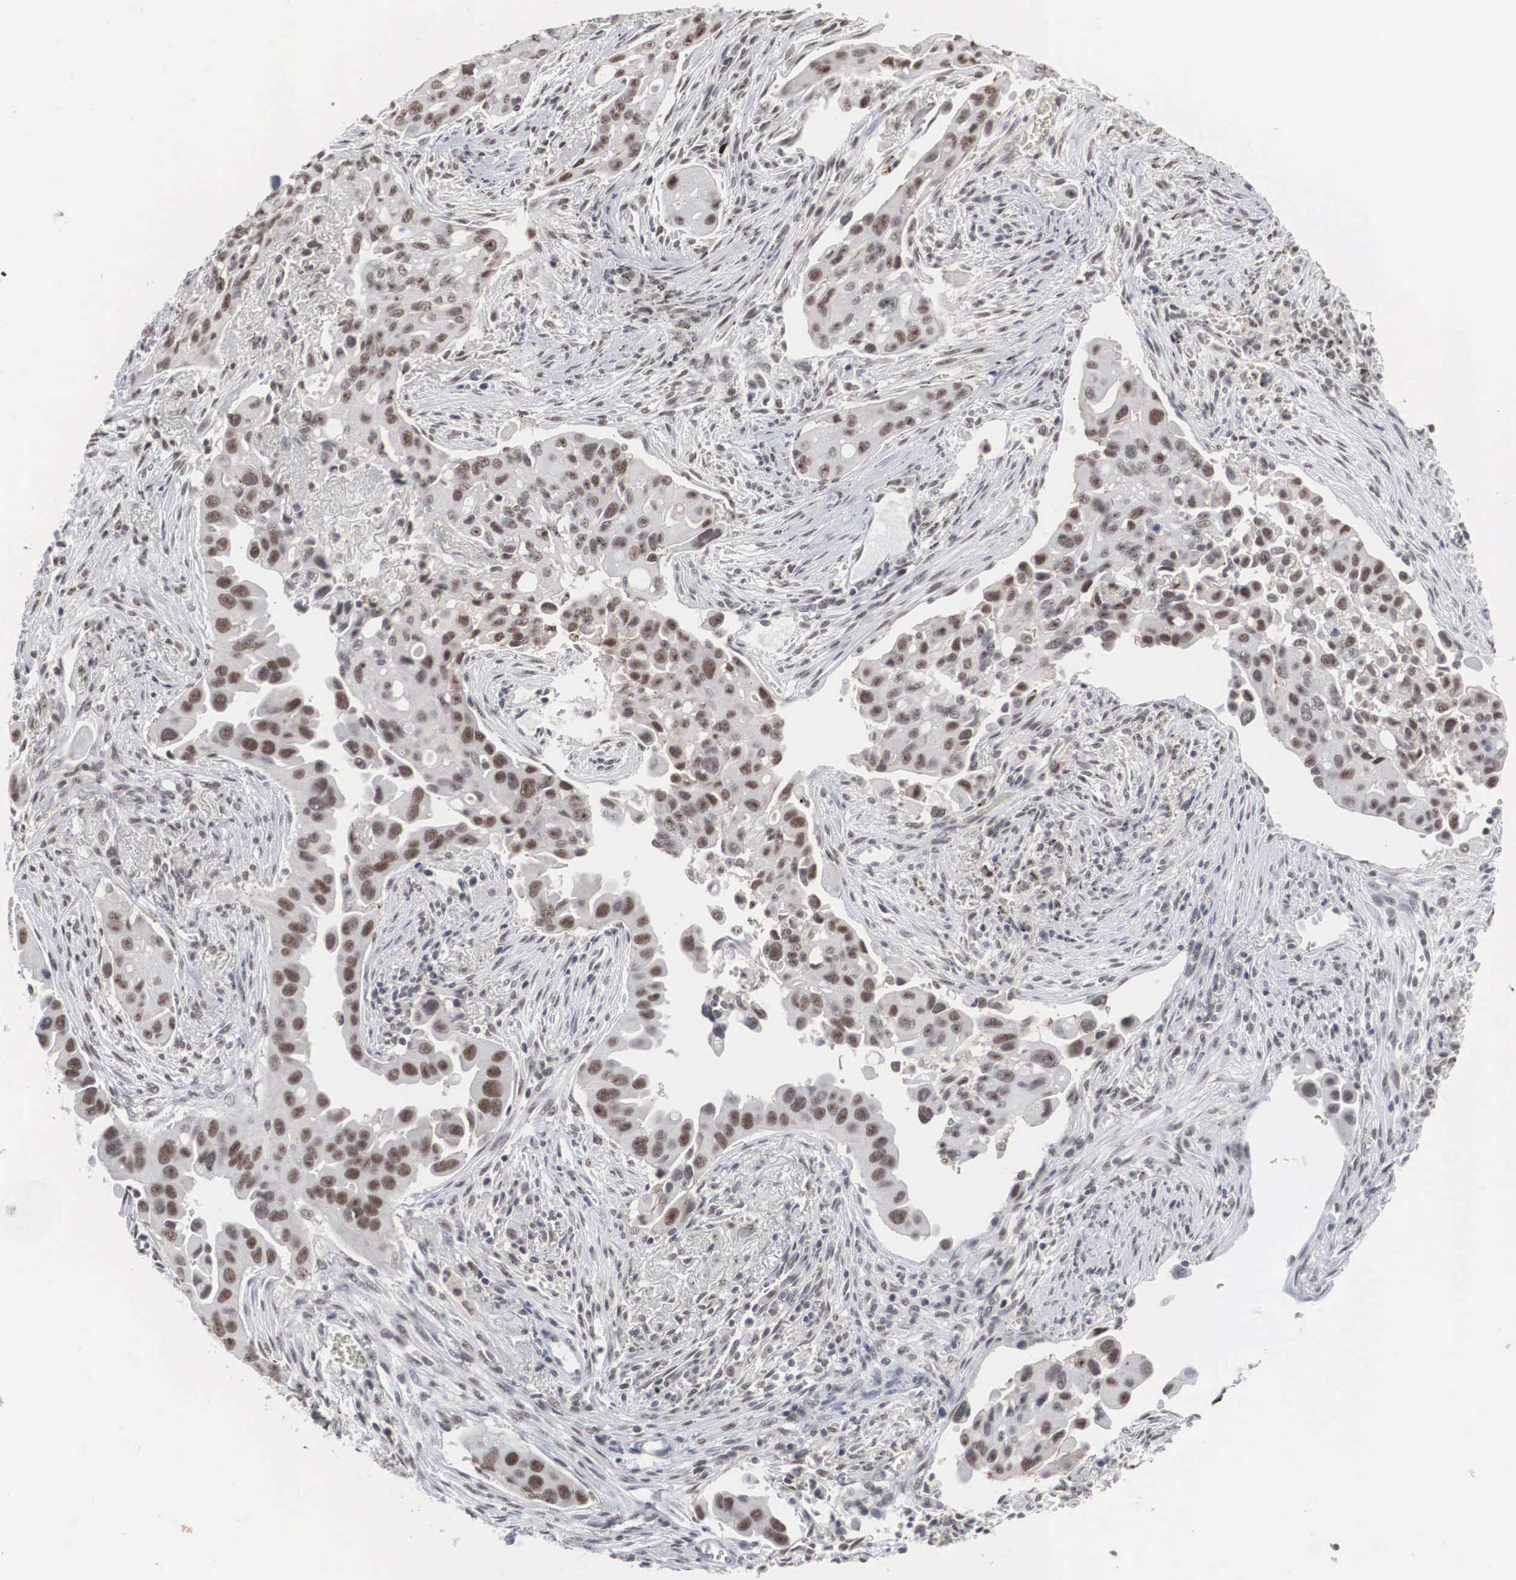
{"staining": {"intensity": "moderate", "quantity": "25%-75%", "location": "nuclear"}, "tissue": "lung cancer", "cell_type": "Tumor cells", "image_type": "cancer", "snomed": [{"axis": "morphology", "description": "Adenocarcinoma, NOS"}, {"axis": "topography", "description": "Lung"}], "caption": "A high-resolution histopathology image shows IHC staining of lung adenocarcinoma, which exhibits moderate nuclear staining in about 25%-75% of tumor cells.", "gene": "AUTS2", "patient": {"sex": "male", "age": 68}}